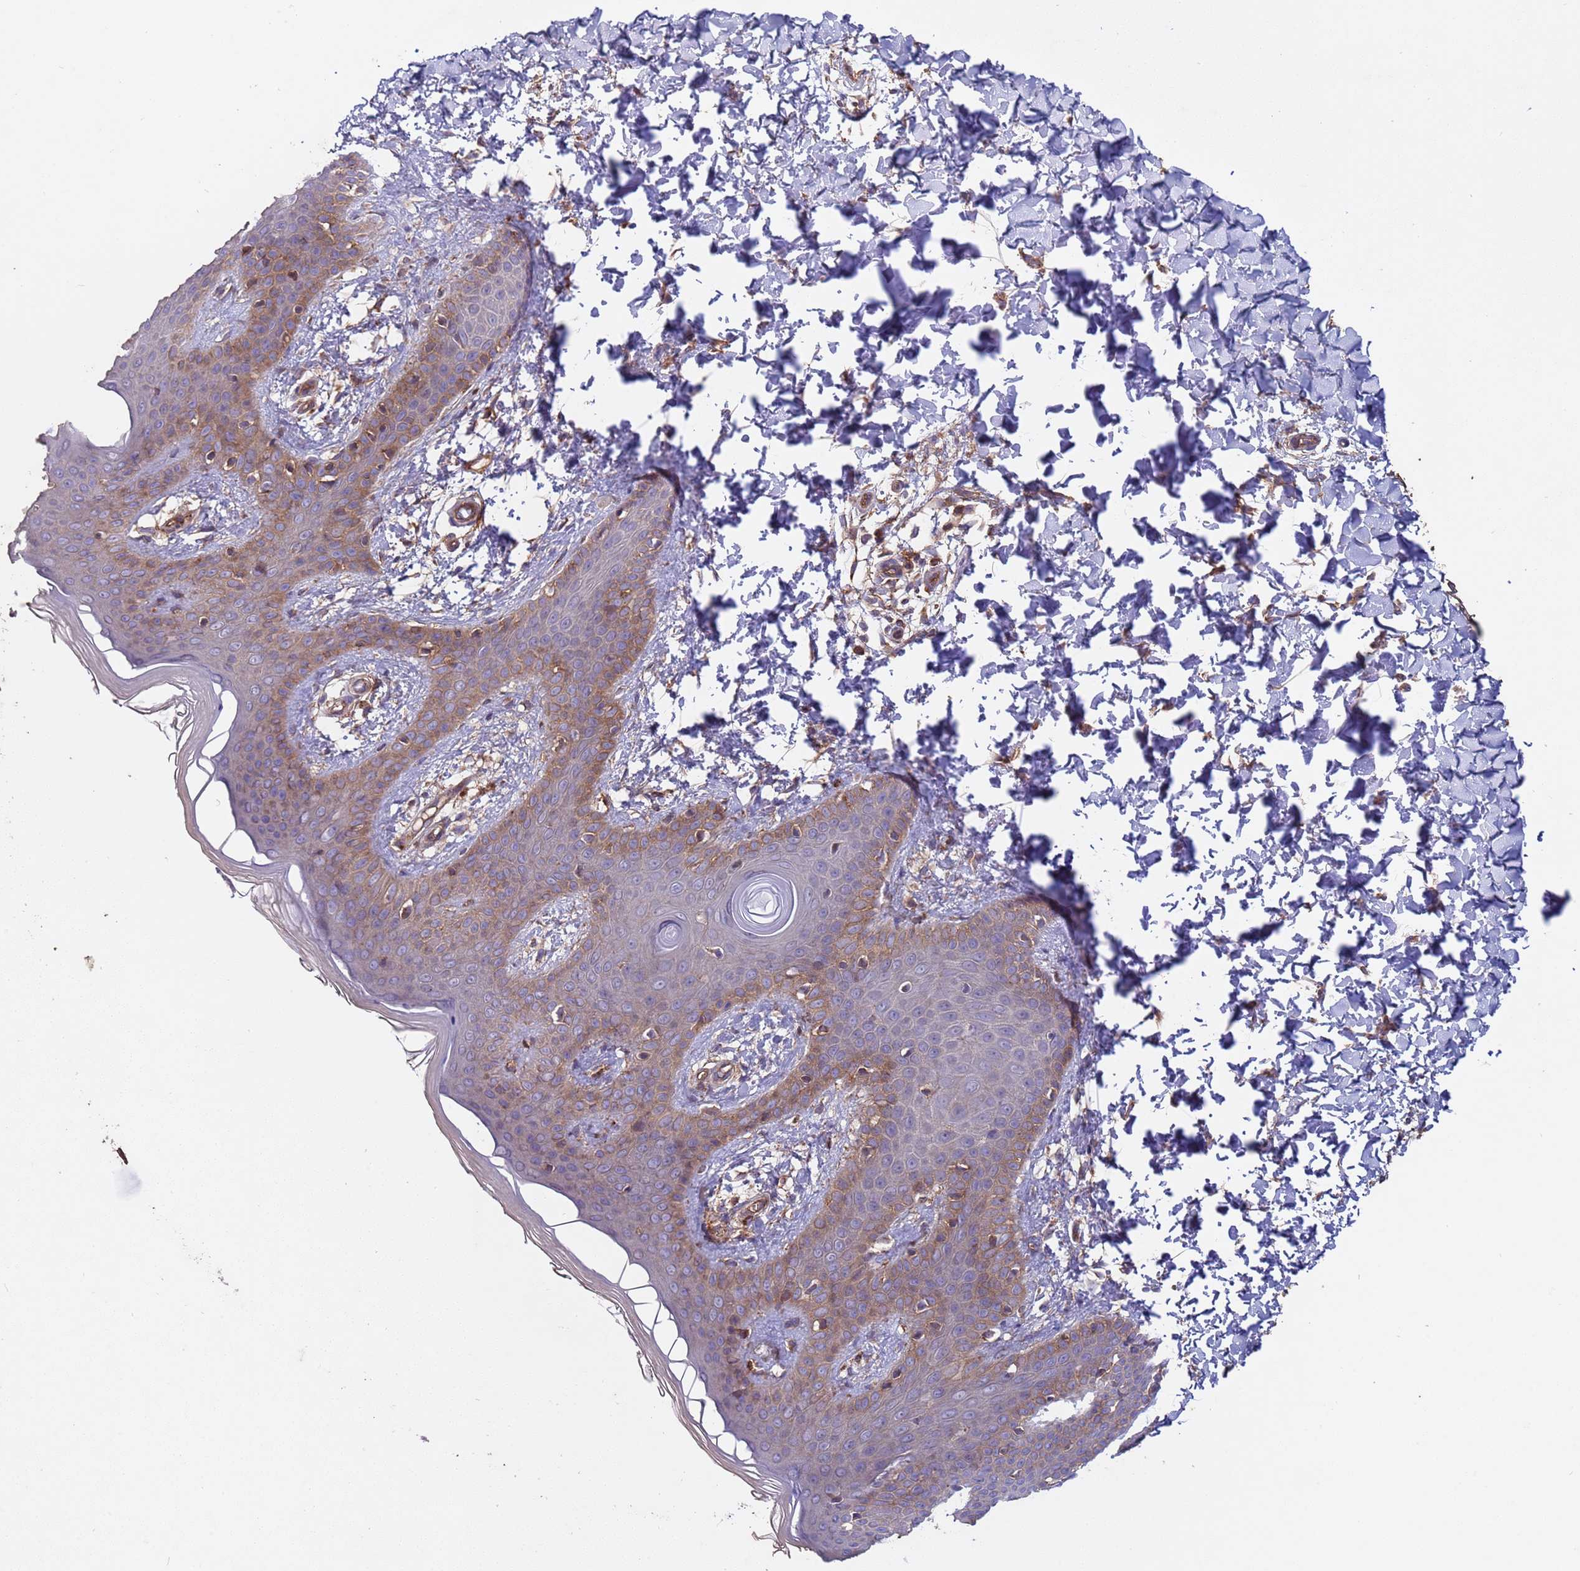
{"staining": {"intensity": "moderate", "quantity": ">75%", "location": "cytoplasmic/membranous"}, "tissue": "skin", "cell_type": "Fibroblasts", "image_type": "normal", "snomed": [{"axis": "morphology", "description": "Normal tissue, NOS"}, {"axis": "topography", "description": "Skin"}], "caption": "Immunohistochemistry micrograph of unremarkable skin: human skin stained using immunohistochemistry demonstrates medium levels of moderate protein expression localized specifically in the cytoplasmic/membranous of fibroblasts, appearing as a cytoplasmic/membranous brown color.", "gene": "ACAD8", "patient": {"sex": "male", "age": 36}}